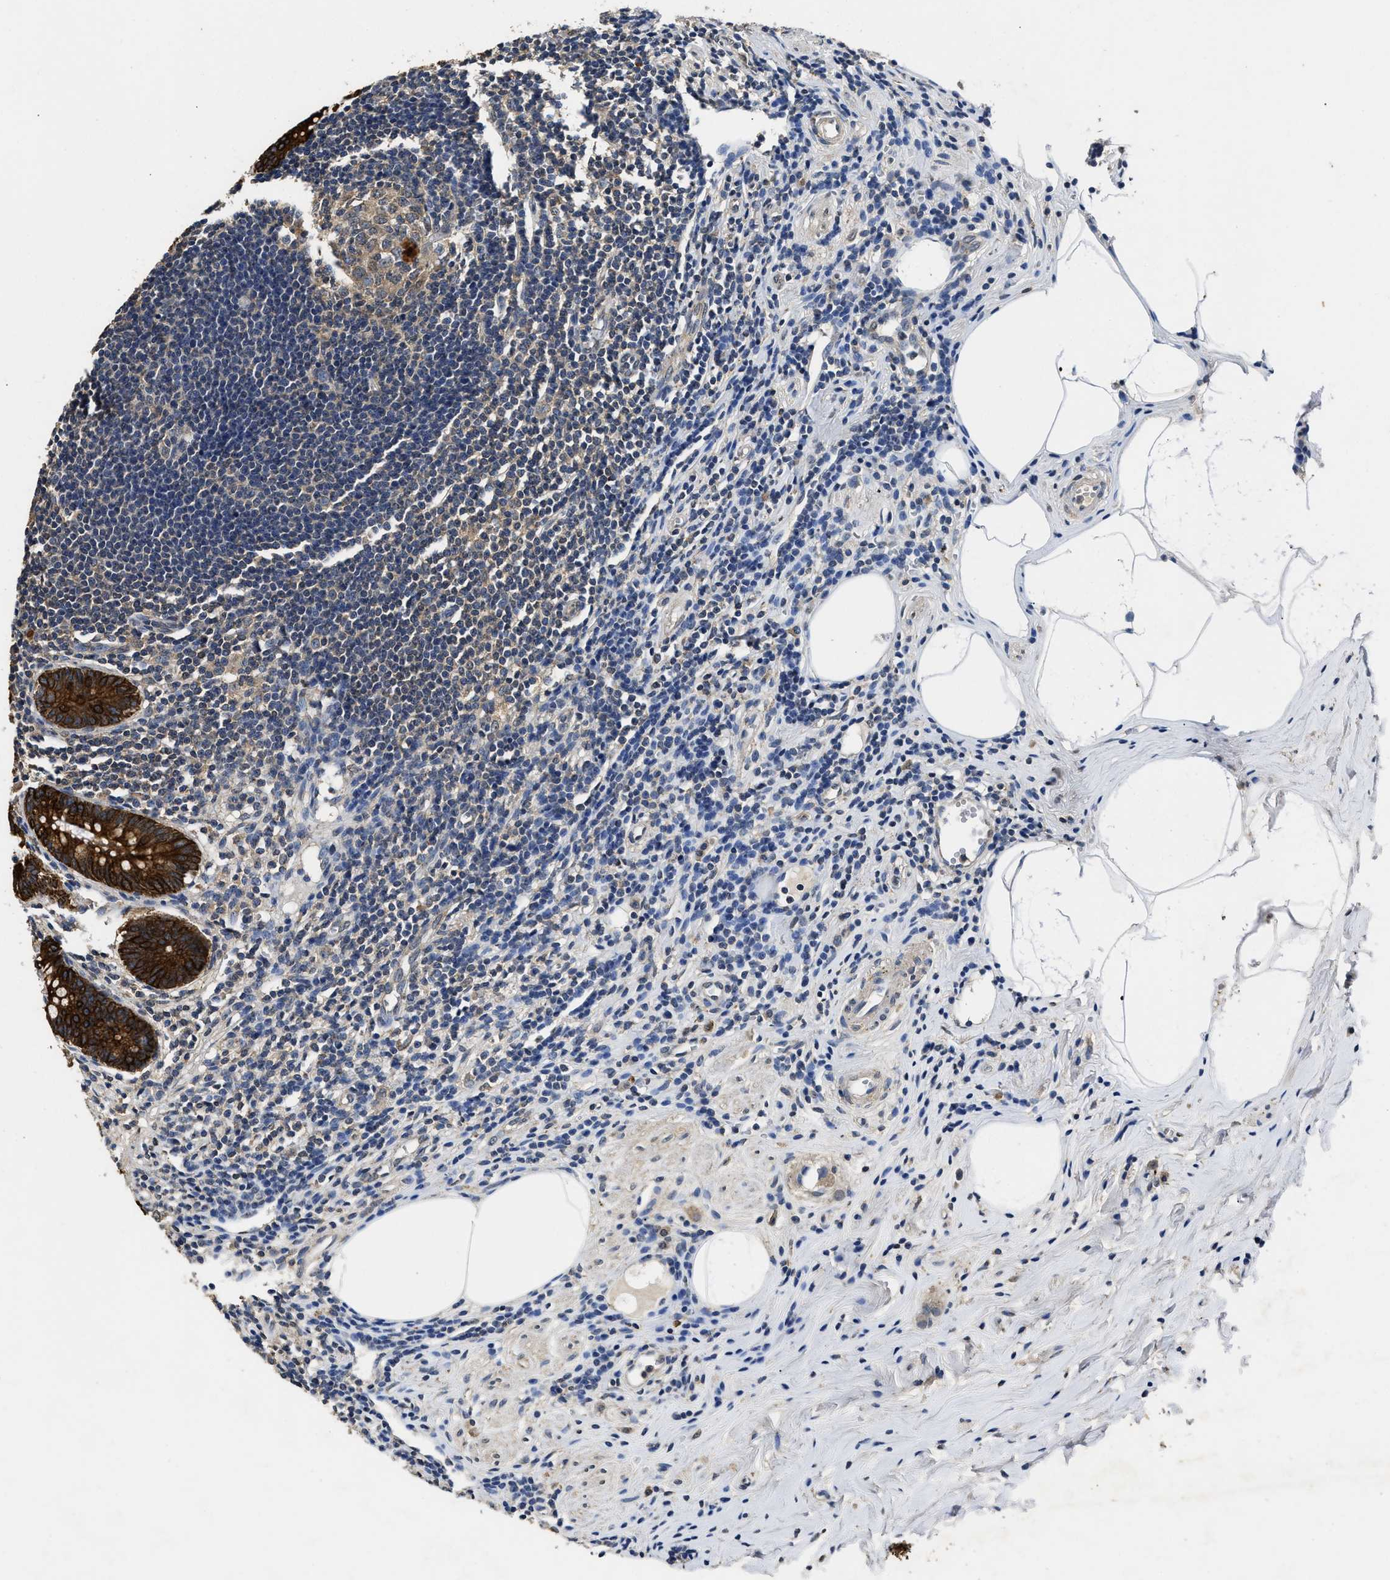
{"staining": {"intensity": "strong", "quantity": ">75%", "location": "cytoplasmic/membranous"}, "tissue": "appendix", "cell_type": "Glandular cells", "image_type": "normal", "snomed": [{"axis": "morphology", "description": "Normal tissue, NOS"}, {"axis": "topography", "description": "Appendix"}], "caption": "Immunohistochemical staining of benign appendix displays strong cytoplasmic/membranous protein positivity in approximately >75% of glandular cells. (DAB IHC with brightfield microscopy, high magnification).", "gene": "CTNNA1", "patient": {"sex": "female", "age": 50}}